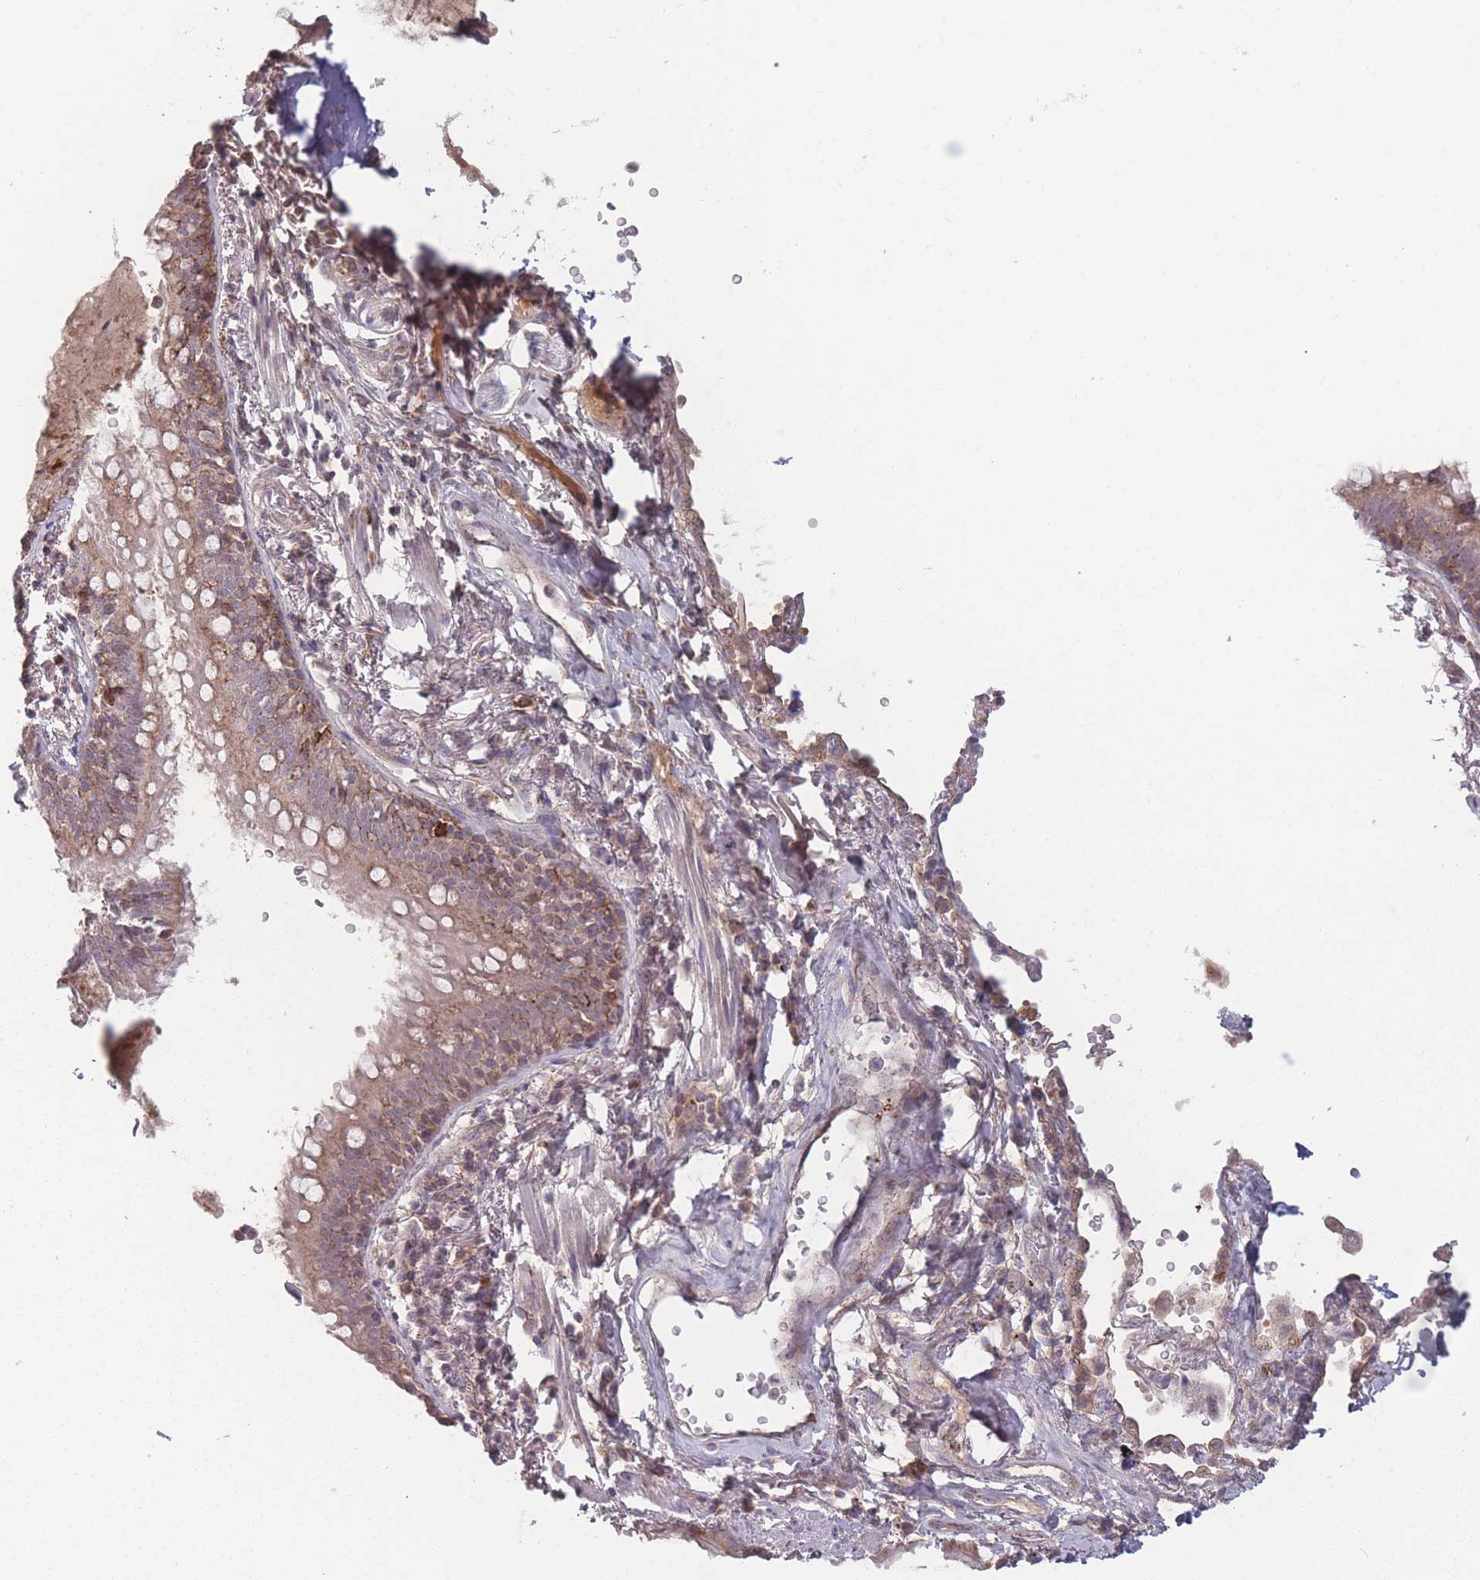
{"staining": {"intensity": "moderate", "quantity": ">75%", "location": "cytoplasmic/membranous"}, "tissue": "nasopharynx", "cell_type": "Respiratory epithelial cells", "image_type": "normal", "snomed": [{"axis": "morphology", "description": "Normal tissue, NOS"}, {"axis": "morphology", "description": "Squamous cell carcinoma, NOS"}, {"axis": "topography", "description": "Nasopharynx"}, {"axis": "topography", "description": "Head-Neck"}], "caption": "Nasopharynx stained for a protein demonstrates moderate cytoplasmic/membranous positivity in respiratory epithelial cells. (DAB IHC, brown staining for protein, blue staining for nuclei).", "gene": "TMEM232", "patient": {"sex": "male", "age": 85}}